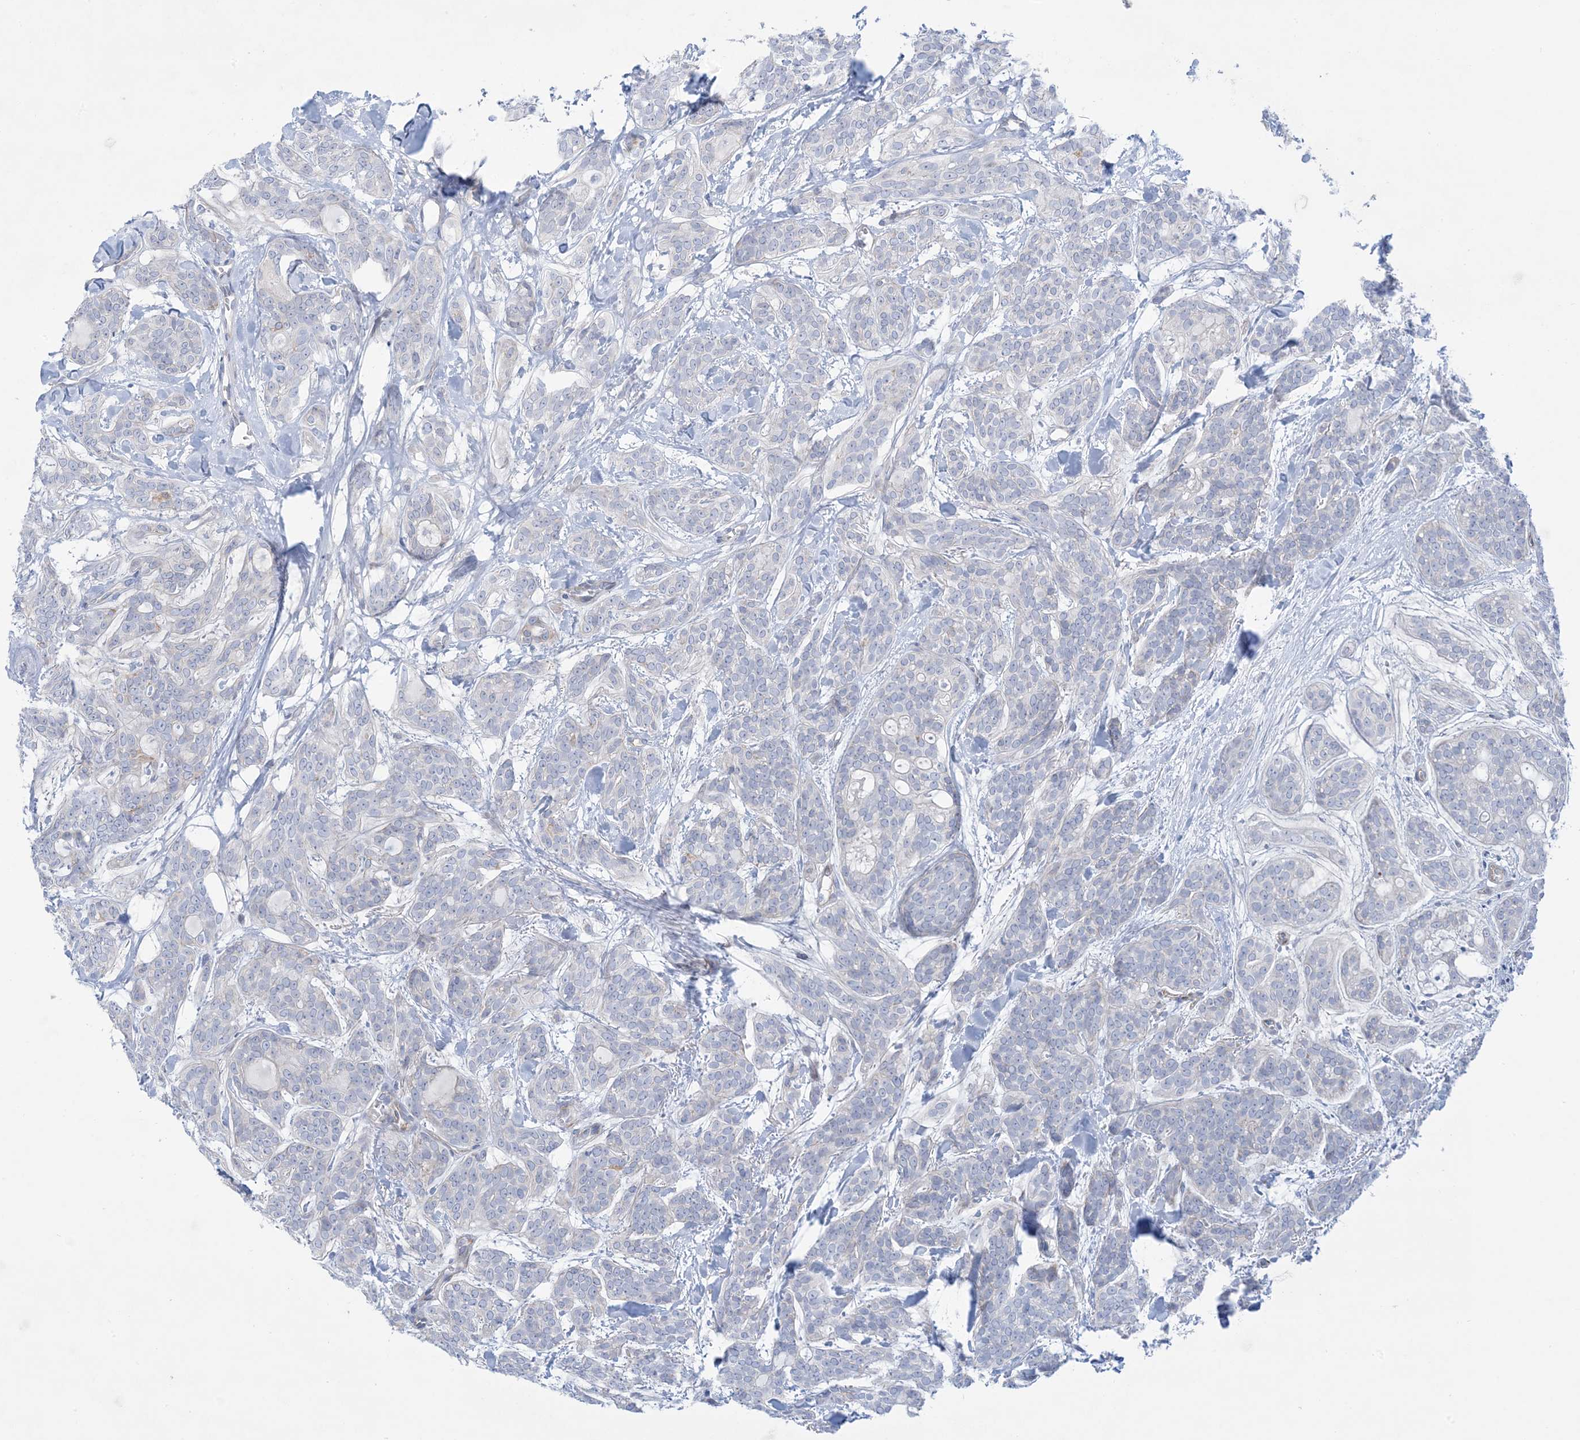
{"staining": {"intensity": "negative", "quantity": "none", "location": "none"}, "tissue": "head and neck cancer", "cell_type": "Tumor cells", "image_type": "cancer", "snomed": [{"axis": "morphology", "description": "Adenocarcinoma, NOS"}, {"axis": "topography", "description": "Head-Neck"}], "caption": "Human head and neck cancer stained for a protein using immunohistochemistry reveals no expression in tumor cells.", "gene": "ATP11C", "patient": {"sex": "male", "age": 66}}